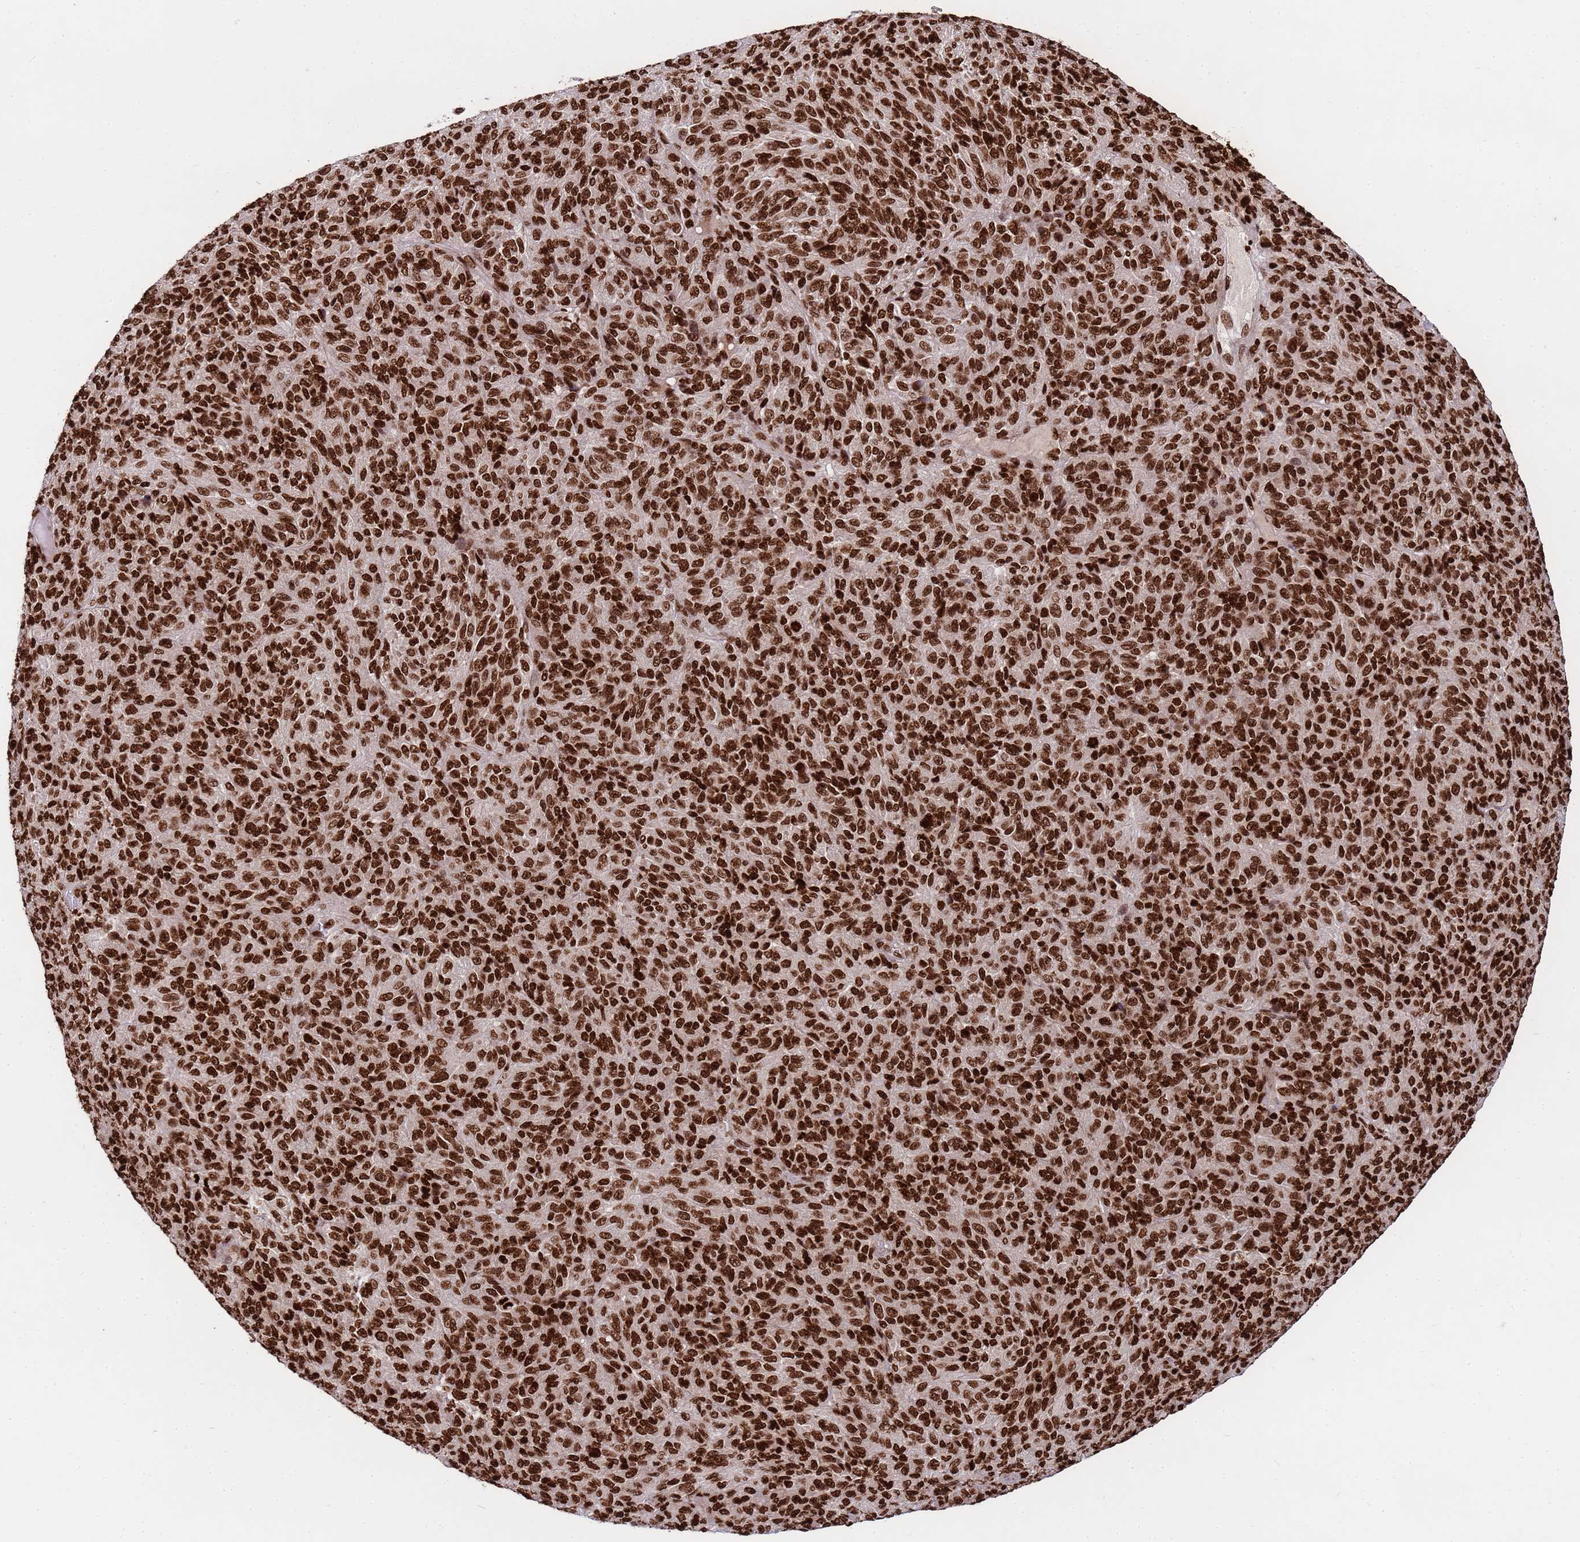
{"staining": {"intensity": "strong", "quantity": ">75%", "location": "nuclear"}, "tissue": "melanoma", "cell_type": "Tumor cells", "image_type": "cancer", "snomed": [{"axis": "morphology", "description": "Malignant melanoma, Metastatic site"}, {"axis": "topography", "description": "Brain"}], "caption": "A brown stain shows strong nuclear expression of a protein in melanoma tumor cells.", "gene": "H3-3B", "patient": {"sex": "female", "age": 56}}